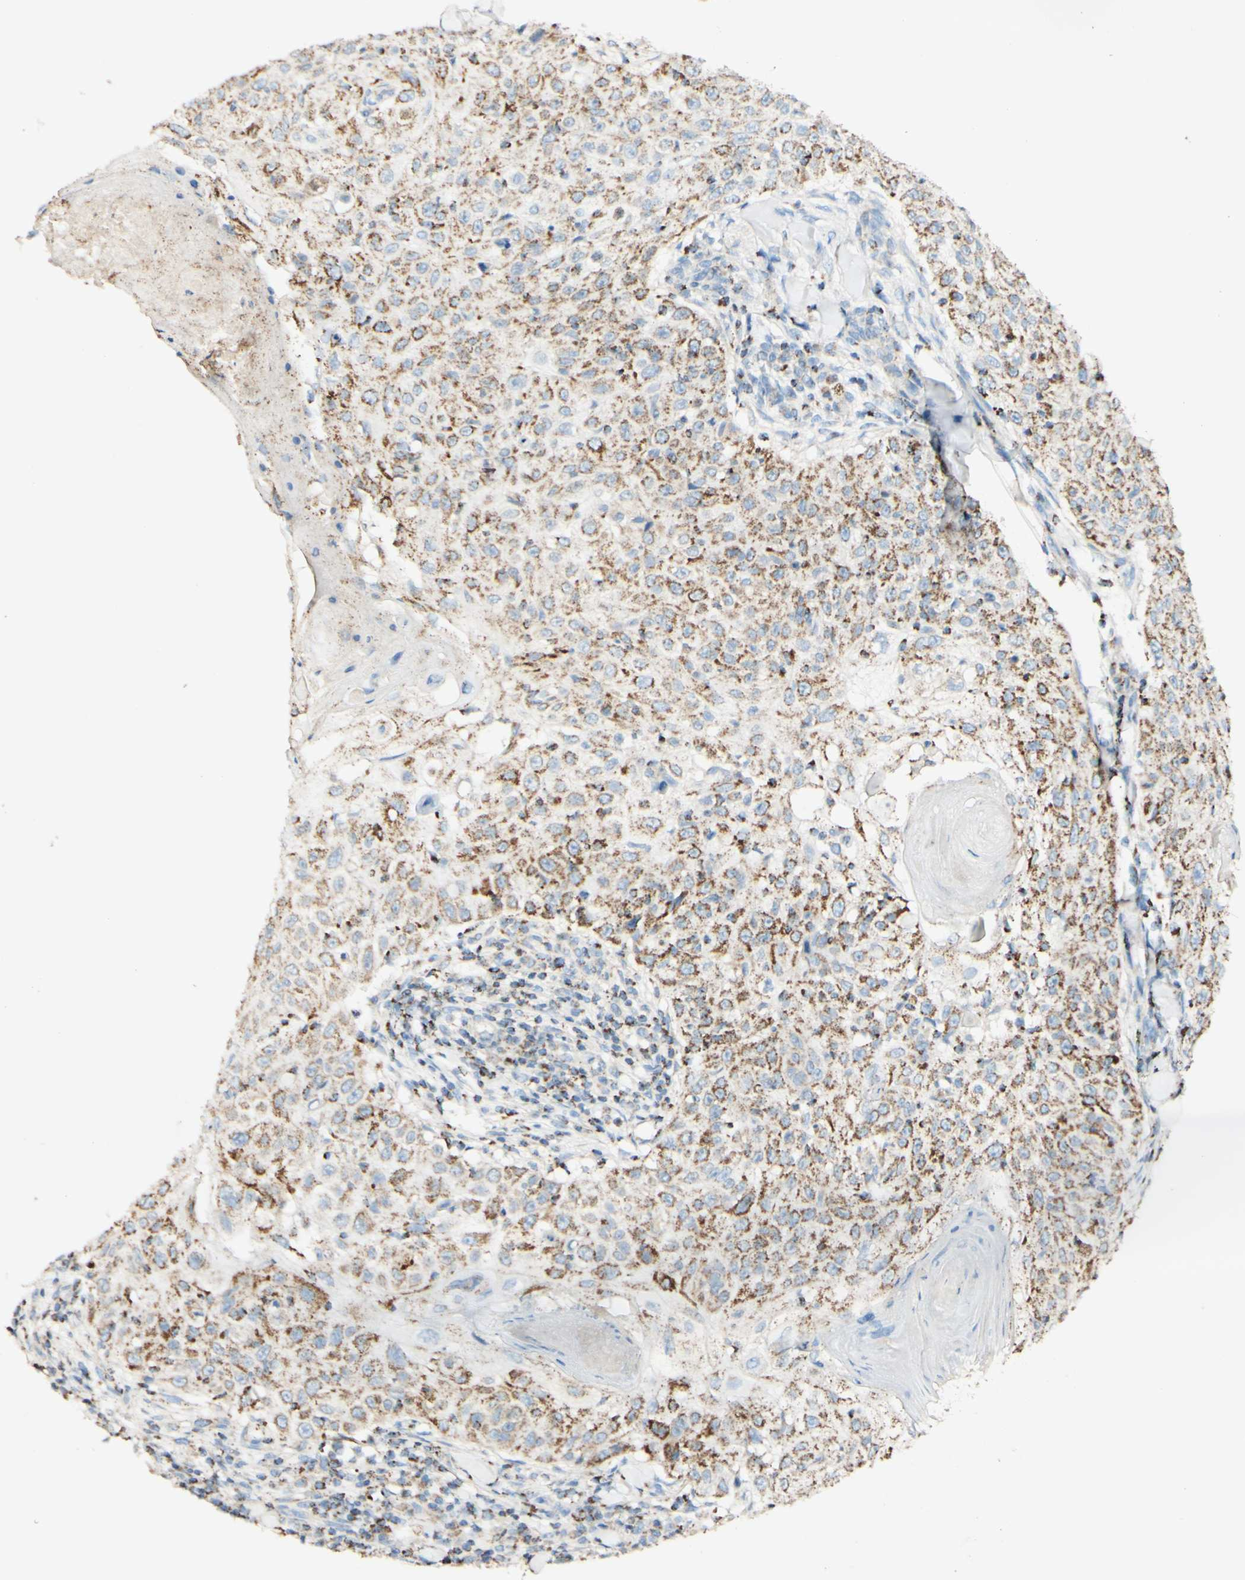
{"staining": {"intensity": "moderate", "quantity": ">75%", "location": "cytoplasmic/membranous"}, "tissue": "skin cancer", "cell_type": "Tumor cells", "image_type": "cancer", "snomed": [{"axis": "morphology", "description": "Squamous cell carcinoma, NOS"}, {"axis": "topography", "description": "Skin"}], "caption": "An immunohistochemistry (IHC) micrograph of tumor tissue is shown. Protein staining in brown labels moderate cytoplasmic/membranous positivity in squamous cell carcinoma (skin) within tumor cells.", "gene": "OXCT1", "patient": {"sex": "male", "age": 86}}